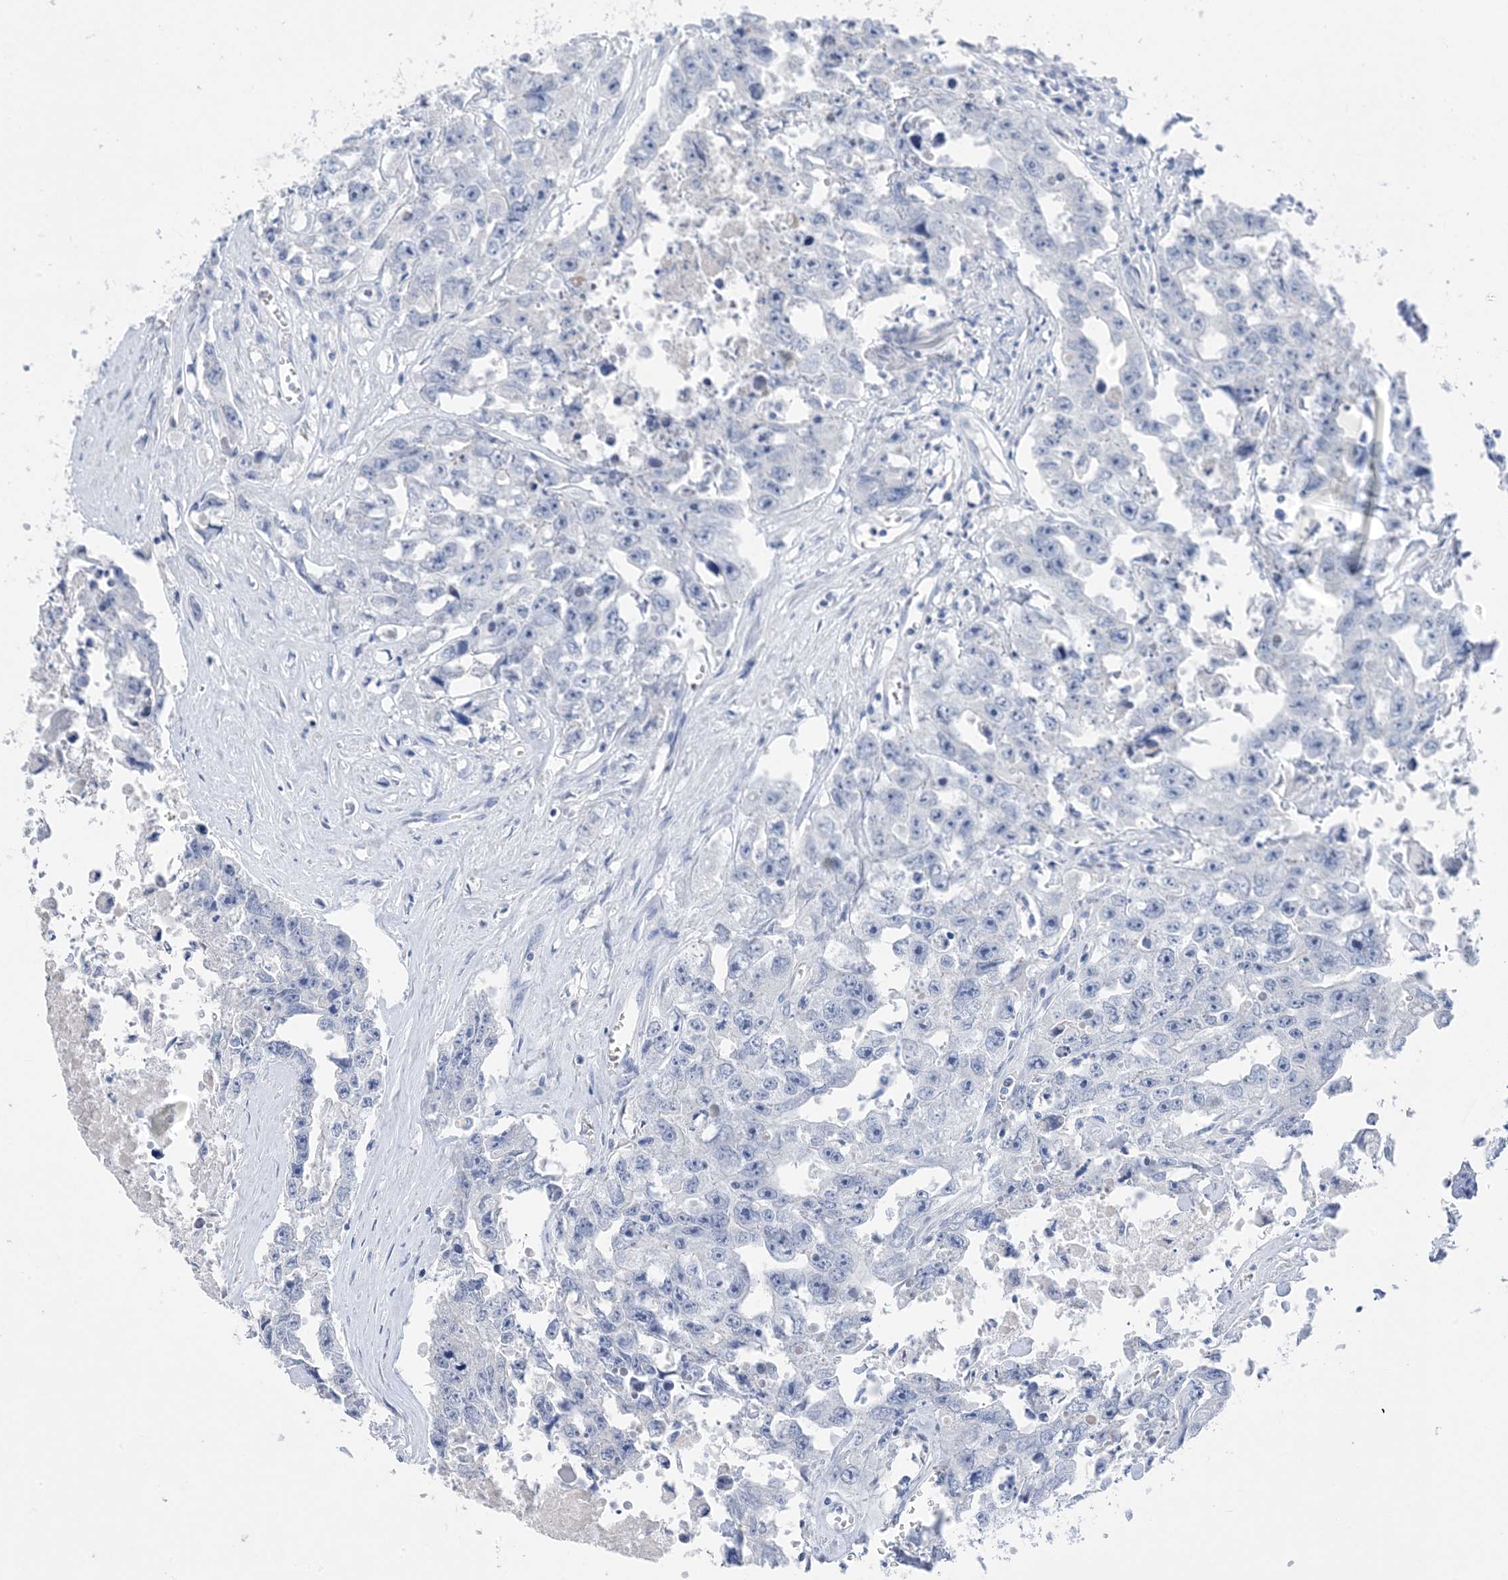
{"staining": {"intensity": "negative", "quantity": "none", "location": "none"}, "tissue": "testis cancer", "cell_type": "Tumor cells", "image_type": "cancer", "snomed": [{"axis": "morphology", "description": "Seminoma, NOS"}, {"axis": "morphology", "description": "Carcinoma, Embryonal, NOS"}, {"axis": "topography", "description": "Testis"}], "caption": "DAB (3,3'-diaminobenzidine) immunohistochemical staining of human seminoma (testis) shows no significant positivity in tumor cells. (DAB (3,3'-diaminobenzidine) IHC visualized using brightfield microscopy, high magnification).", "gene": "SH3YL1", "patient": {"sex": "male", "age": 43}}